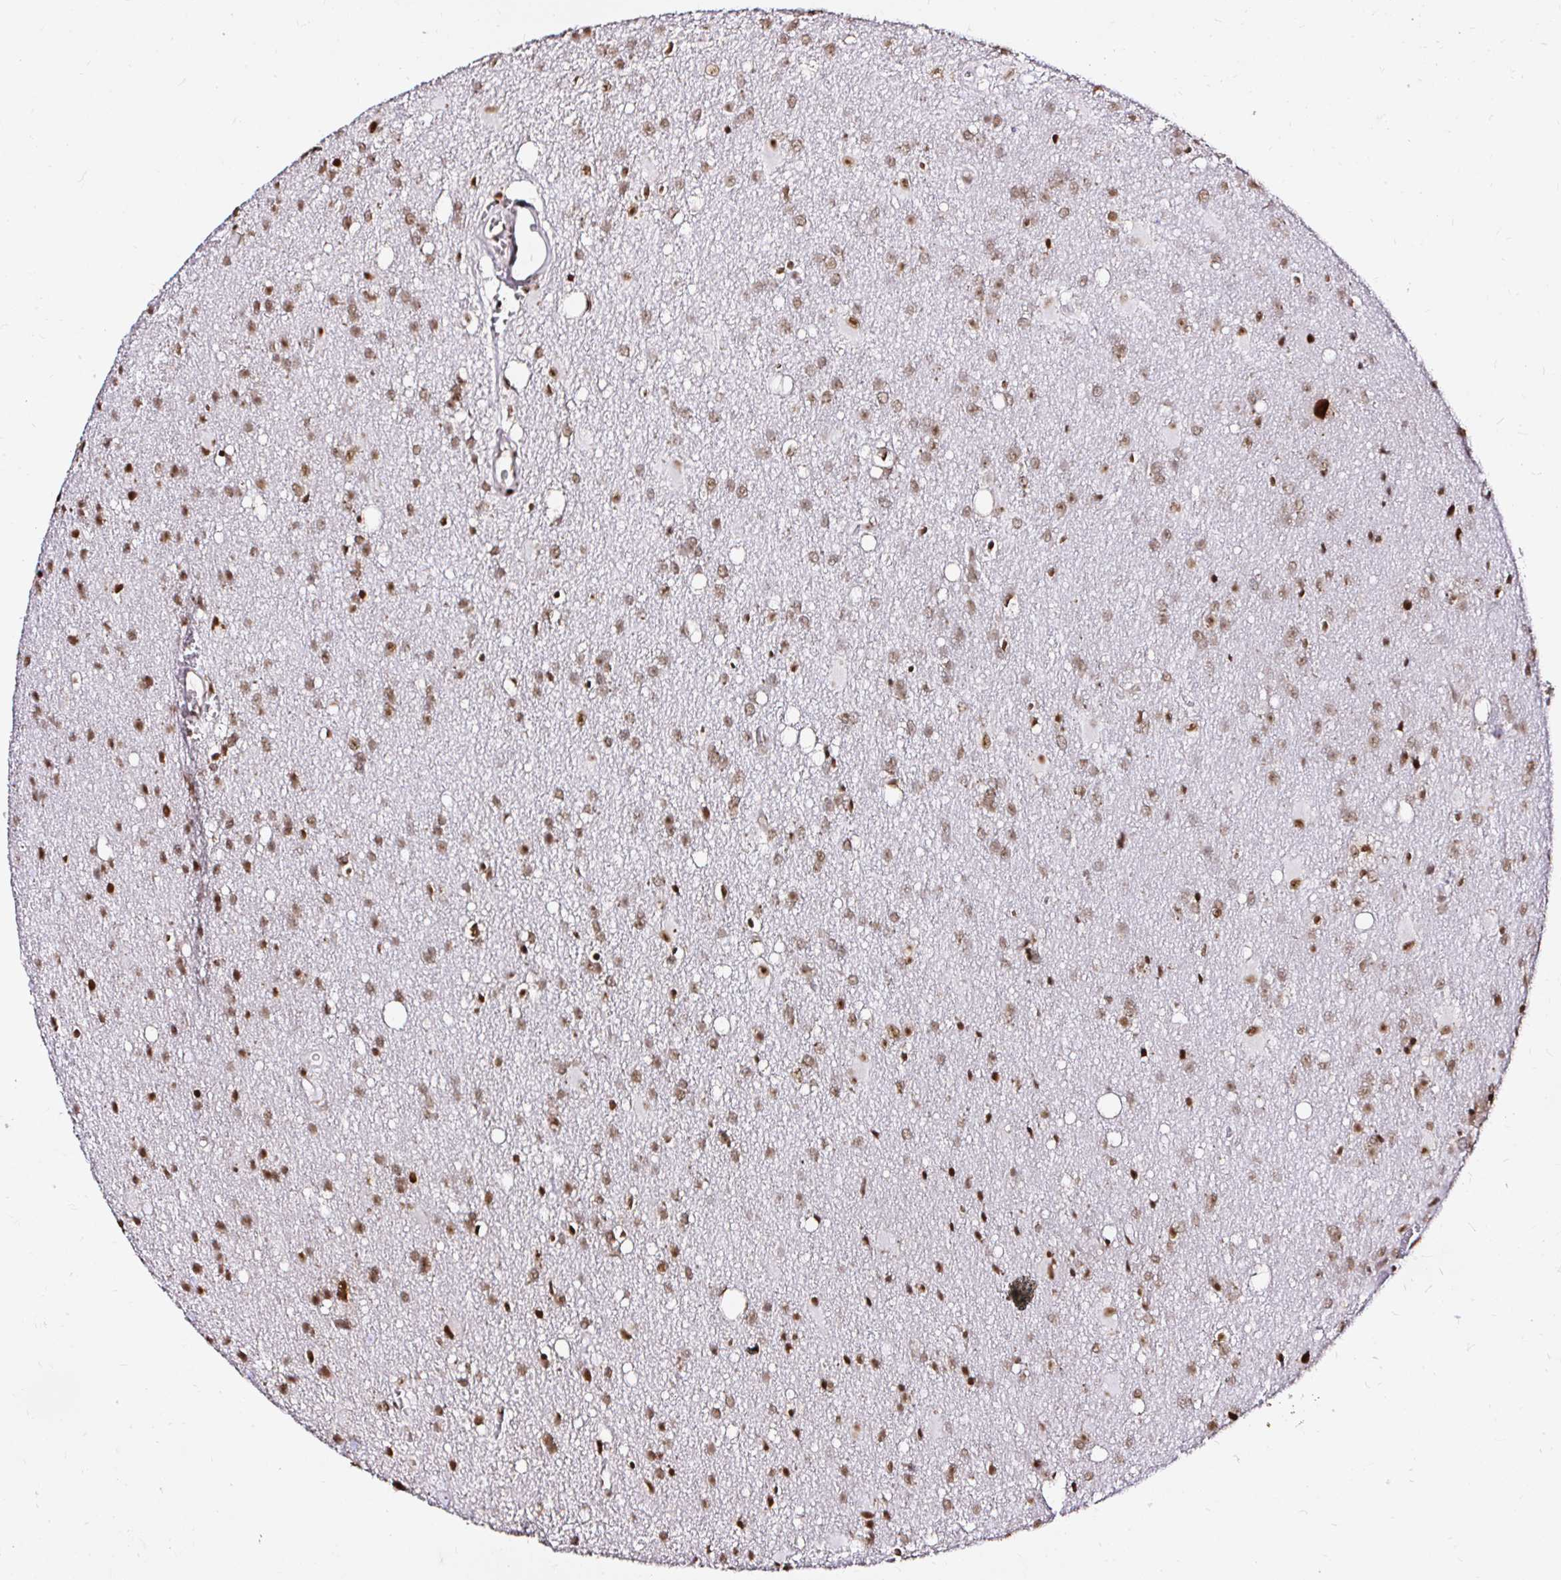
{"staining": {"intensity": "moderate", "quantity": ">75%", "location": "nuclear"}, "tissue": "glioma", "cell_type": "Tumor cells", "image_type": "cancer", "snomed": [{"axis": "morphology", "description": "Glioma, malignant, Low grade"}, {"axis": "topography", "description": "Brain"}], "caption": "Human glioma stained with a brown dye reveals moderate nuclear positive positivity in approximately >75% of tumor cells.", "gene": "SNRPC", "patient": {"sex": "male", "age": 66}}